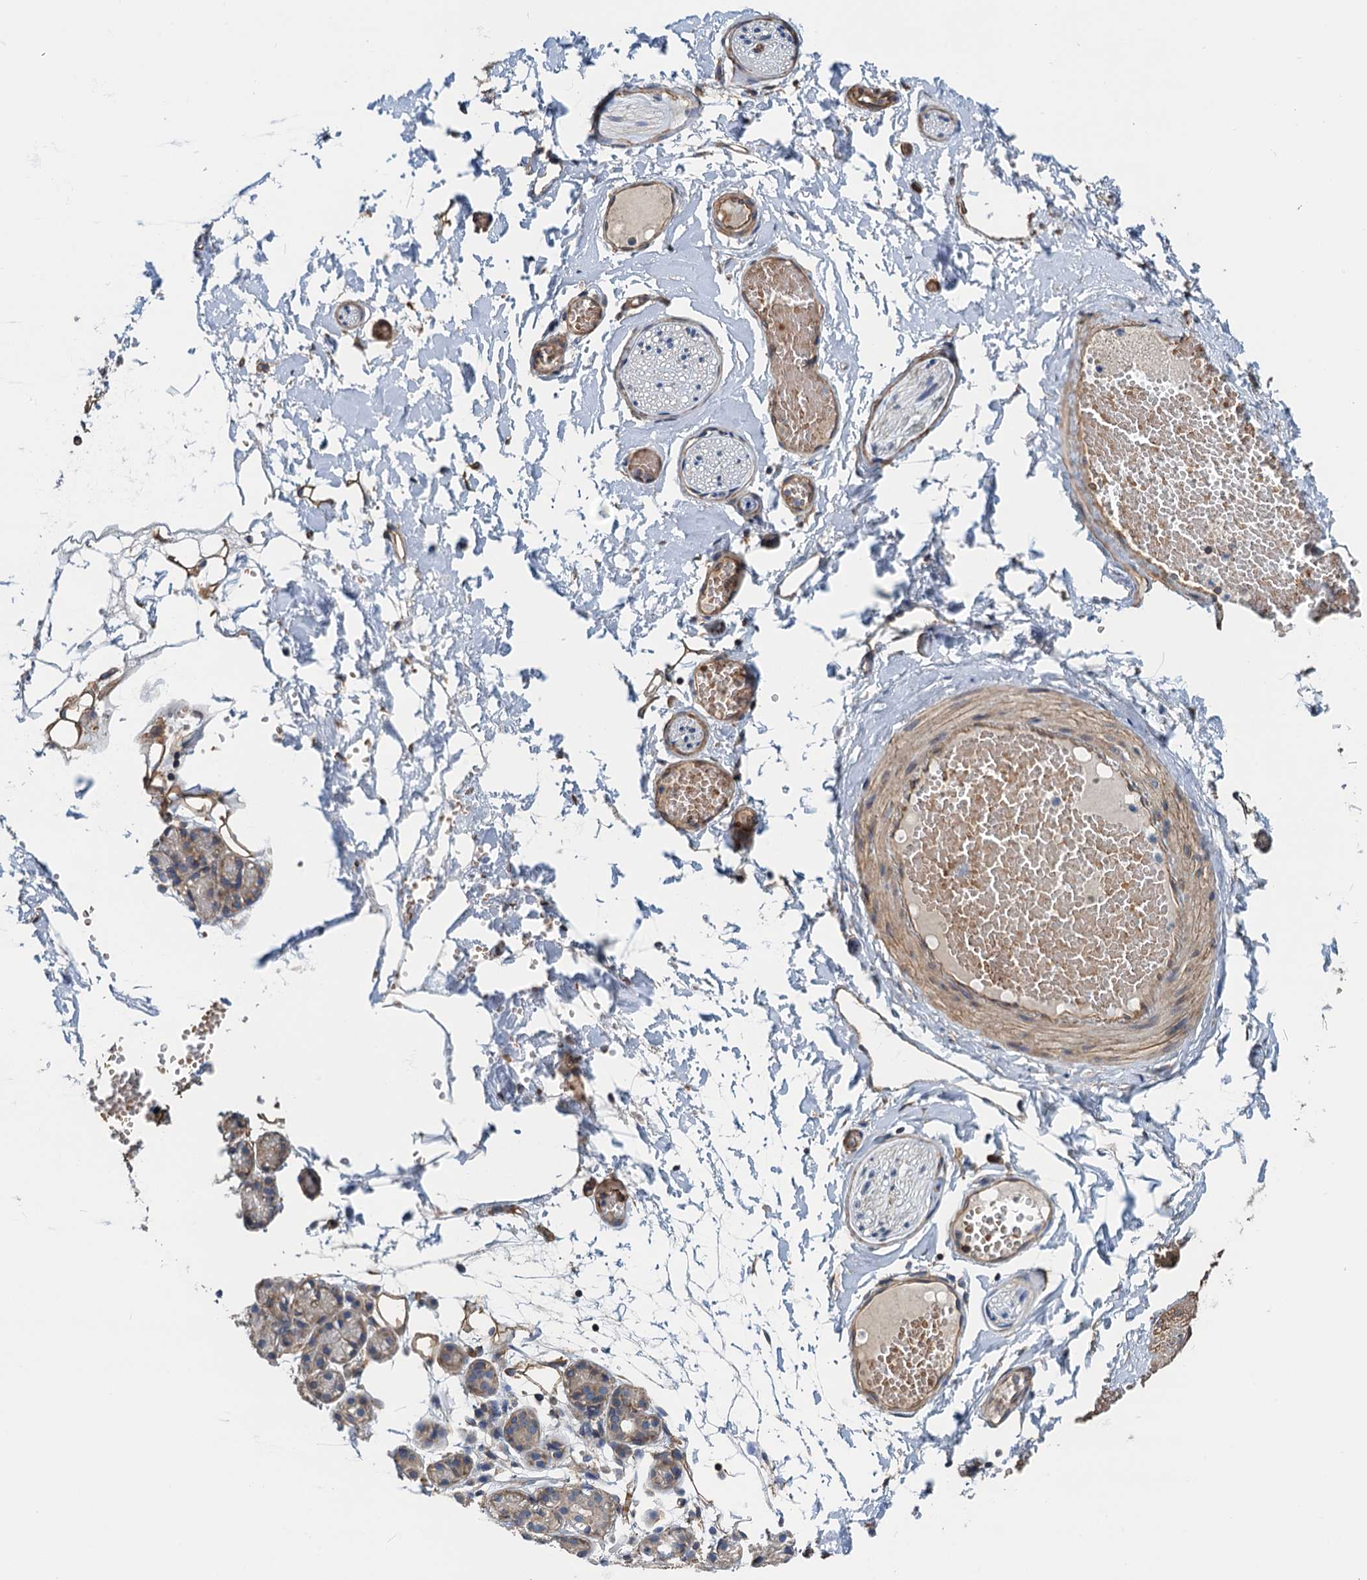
{"staining": {"intensity": "weak", "quantity": "<25%", "location": "cytoplasmic/membranous"}, "tissue": "salivary gland", "cell_type": "Glandular cells", "image_type": "normal", "snomed": [{"axis": "morphology", "description": "Normal tissue, NOS"}, {"axis": "topography", "description": "Salivary gland"}], "caption": "A high-resolution micrograph shows immunohistochemistry (IHC) staining of benign salivary gland, which displays no significant positivity in glandular cells. The staining is performed using DAB (3,3'-diaminobenzidine) brown chromogen with nuclei counter-stained in using hematoxylin.", "gene": "ROGDI", "patient": {"sex": "male", "age": 63}}